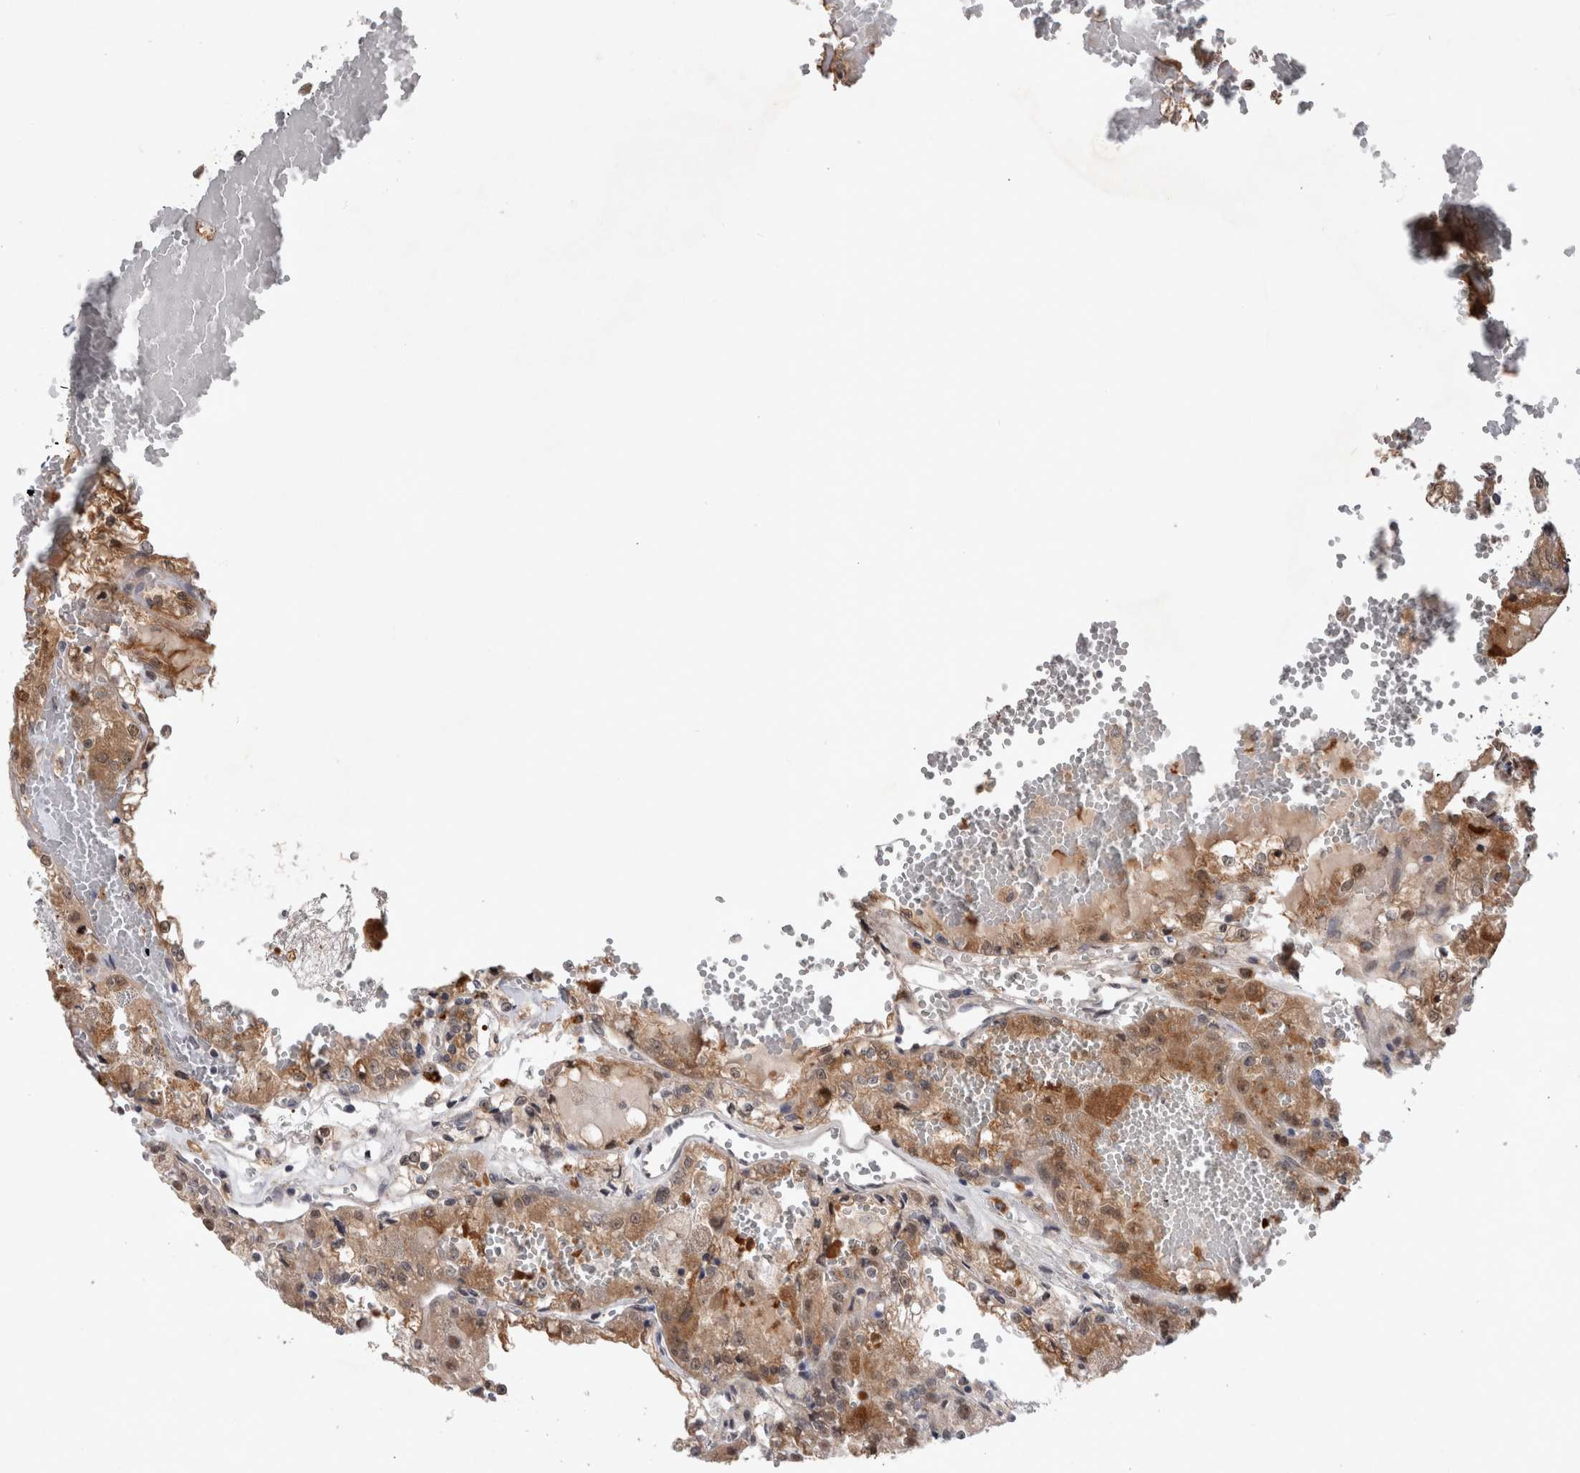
{"staining": {"intensity": "moderate", "quantity": ">75%", "location": "cytoplasmic/membranous"}, "tissue": "renal cancer", "cell_type": "Tumor cells", "image_type": "cancer", "snomed": [{"axis": "morphology", "description": "Adenocarcinoma, NOS"}, {"axis": "topography", "description": "Kidney"}], "caption": "Immunohistochemical staining of renal adenocarcinoma demonstrates moderate cytoplasmic/membranous protein positivity in approximately >75% of tumor cells.", "gene": "MRPL37", "patient": {"sex": "female", "age": 56}}